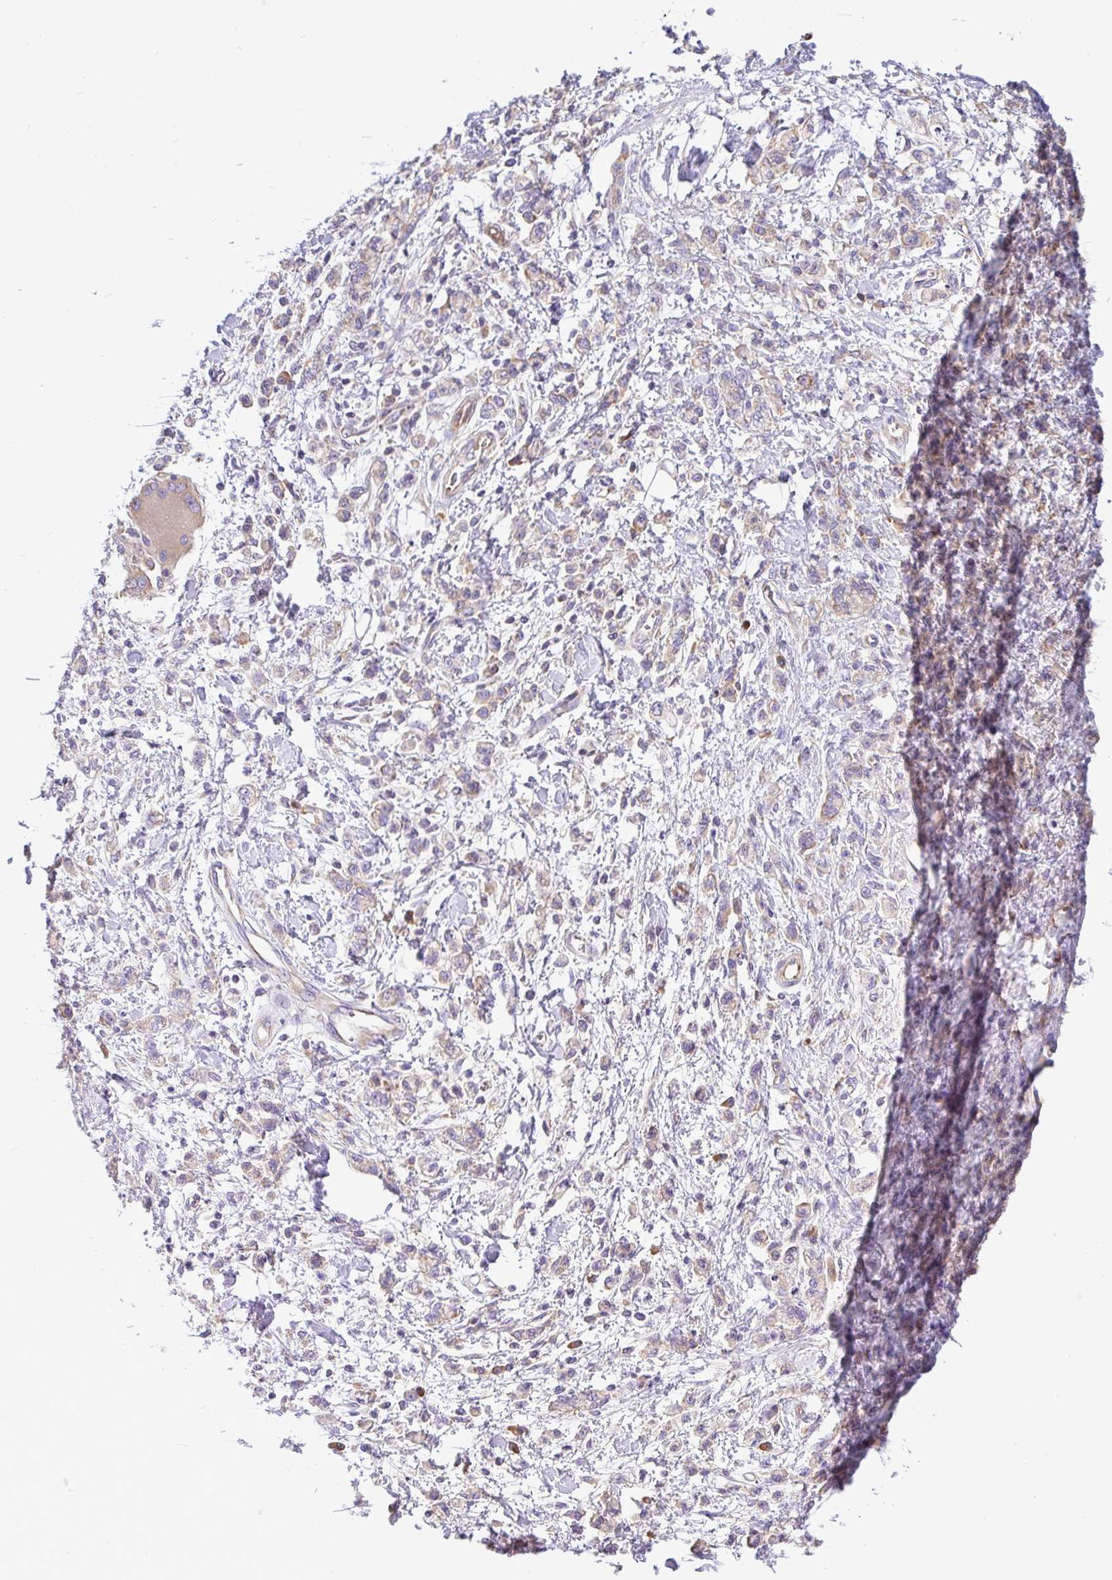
{"staining": {"intensity": "weak", "quantity": "25%-75%", "location": "cytoplasmic/membranous"}, "tissue": "stomach cancer", "cell_type": "Tumor cells", "image_type": "cancer", "snomed": [{"axis": "morphology", "description": "Adenocarcinoma, NOS"}, {"axis": "topography", "description": "Stomach"}], "caption": "The photomicrograph reveals immunohistochemical staining of adenocarcinoma (stomach). There is weak cytoplasmic/membranous staining is appreciated in about 25%-75% of tumor cells.", "gene": "GFPT2", "patient": {"sex": "male", "age": 77}}